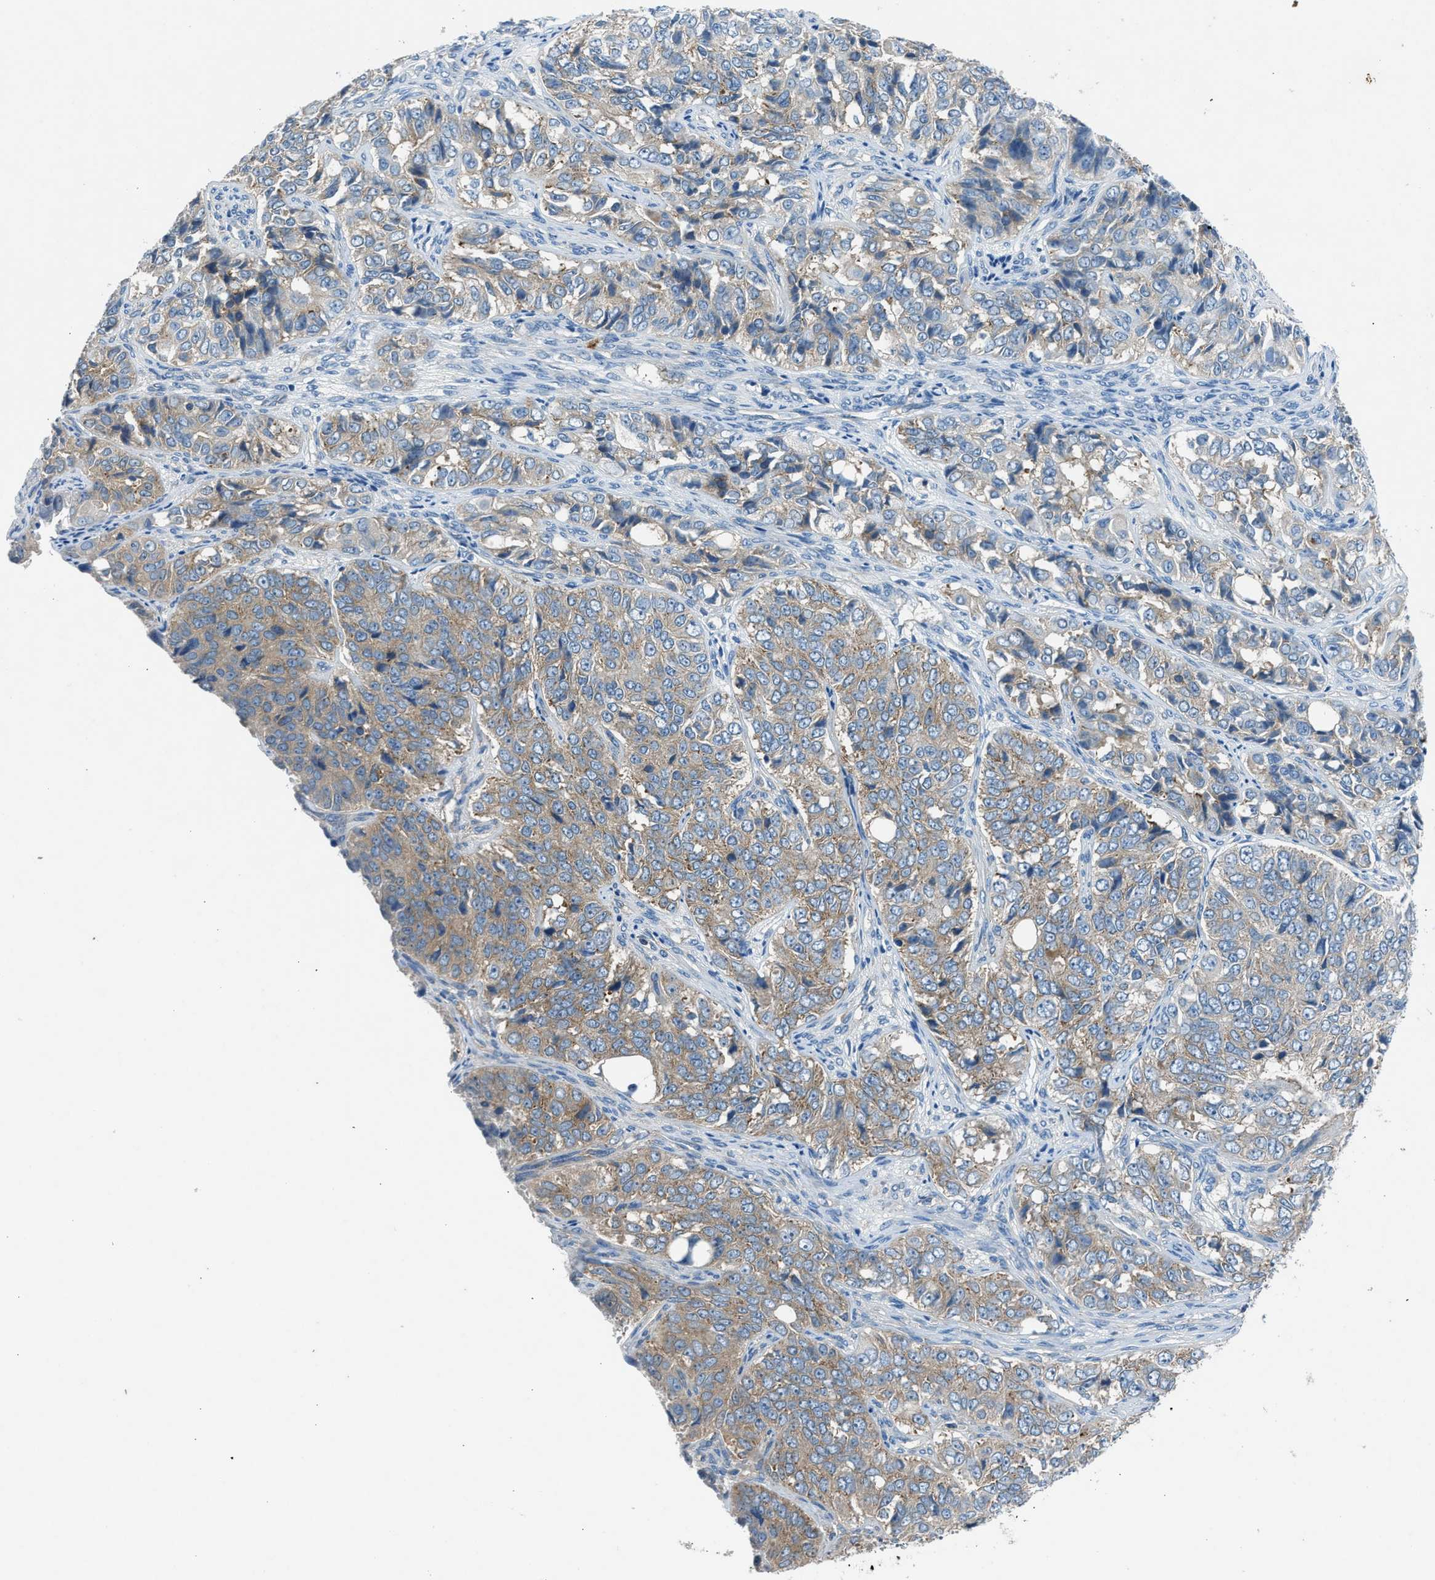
{"staining": {"intensity": "weak", "quantity": "<25%", "location": "cytoplasmic/membranous"}, "tissue": "ovarian cancer", "cell_type": "Tumor cells", "image_type": "cancer", "snomed": [{"axis": "morphology", "description": "Carcinoma, endometroid"}, {"axis": "topography", "description": "Ovary"}], "caption": "This photomicrograph is of ovarian cancer stained with immunohistochemistry to label a protein in brown with the nuclei are counter-stained blue. There is no positivity in tumor cells. (Stains: DAB (3,3'-diaminobenzidine) immunohistochemistry with hematoxylin counter stain, Microscopy: brightfield microscopy at high magnification).", "gene": "BMP1", "patient": {"sex": "female", "age": 51}}